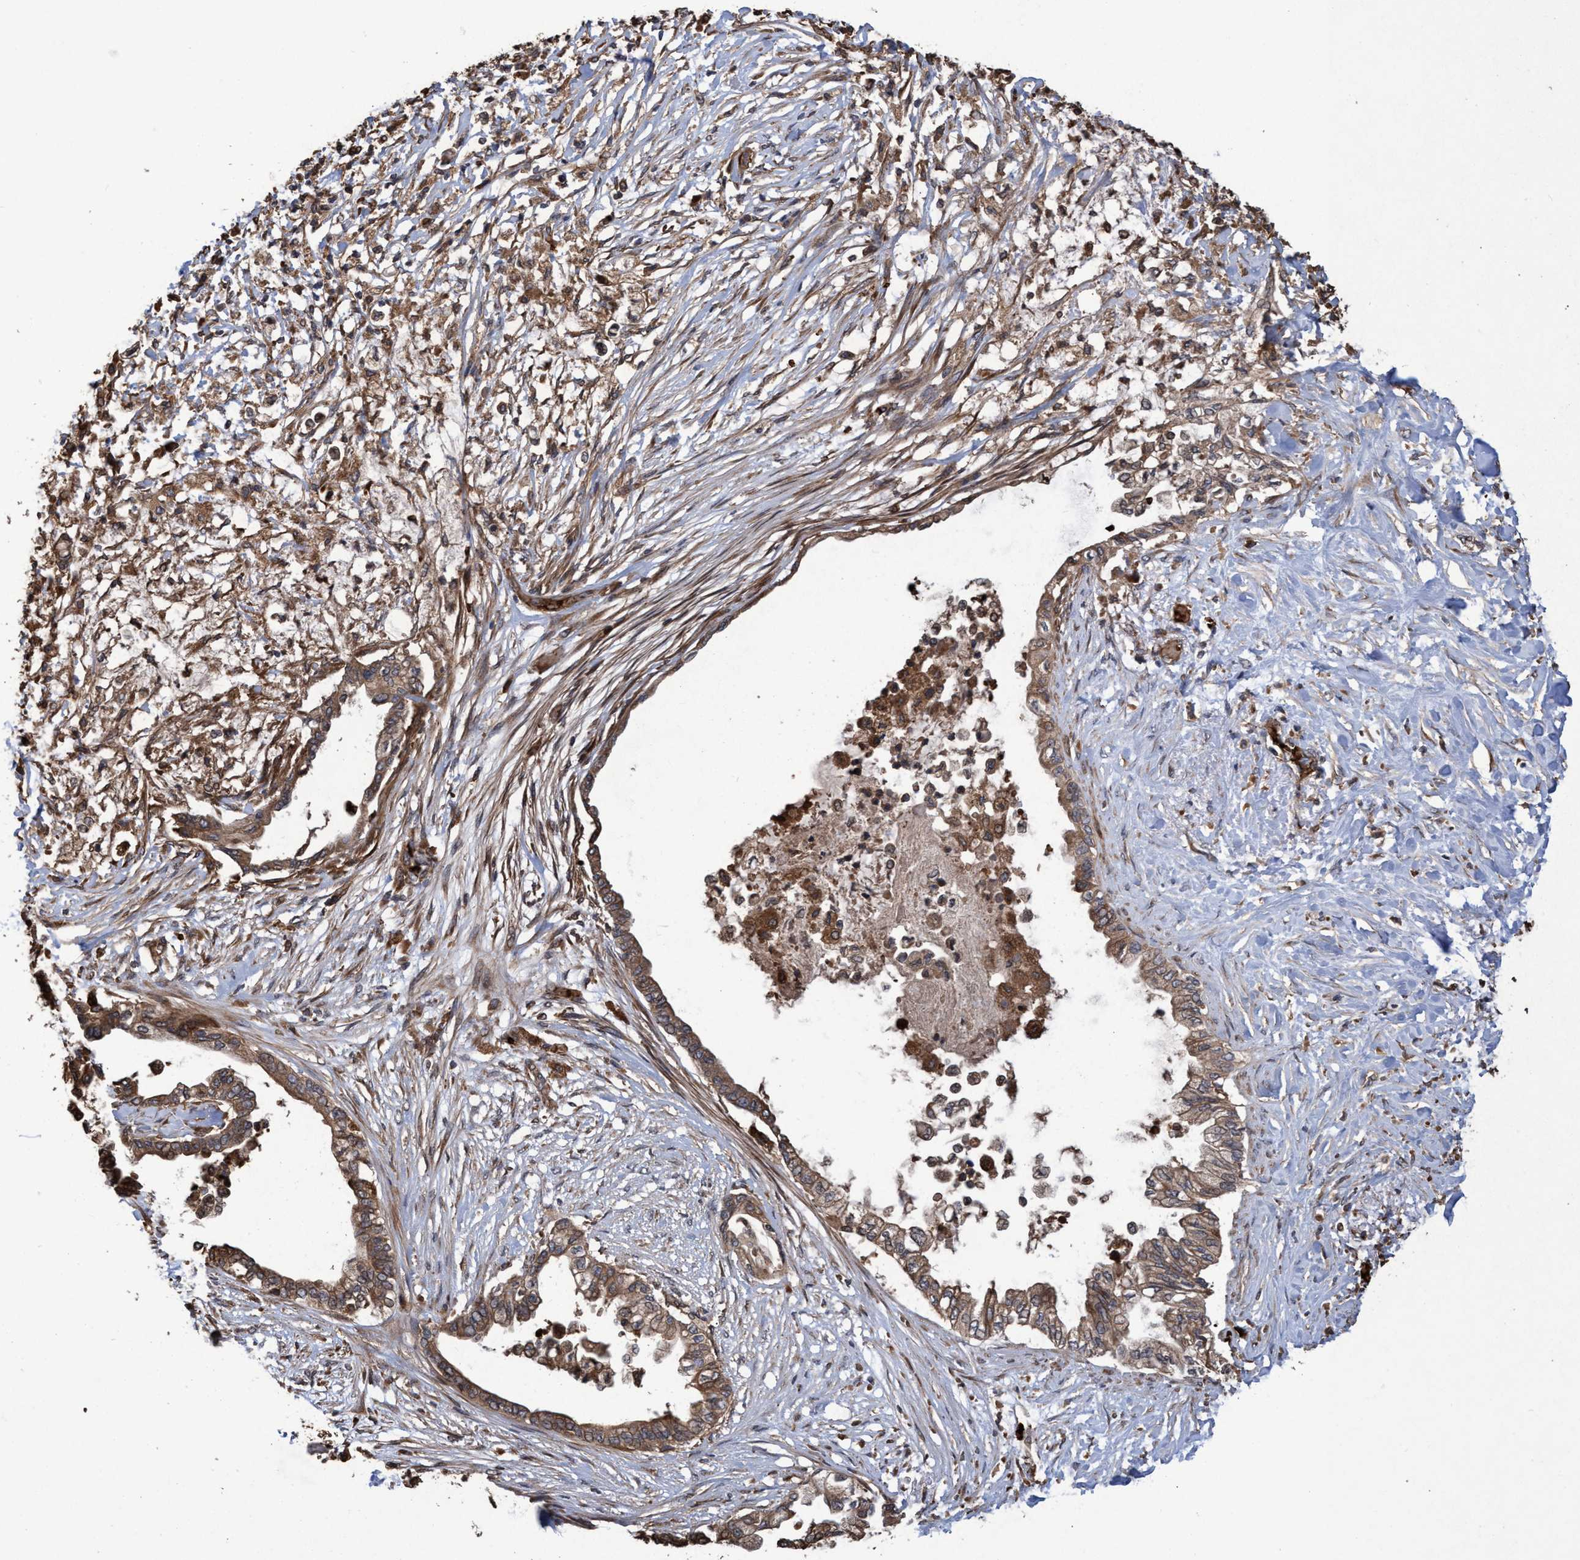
{"staining": {"intensity": "moderate", "quantity": ">75%", "location": "cytoplasmic/membranous"}, "tissue": "pancreatic cancer", "cell_type": "Tumor cells", "image_type": "cancer", "snomed": [{"axis": "morphology", "description": "Normal tissue, NOS"}, {"axis": "morphology", "description": "Adenocarcinoma, NOS"}, {"axis": "topography", "description": "Pancreas"}, {"axis": "topography", "description": "Duodenum"}], "caption": "Pancreatic cancer (adenocarcinoma) stained for a protein reveals moderate cytoplasmic/membranous positivity in tumor cells.", "gene": "CHMP6", "patient": {"sex": "female", "age": 60}}